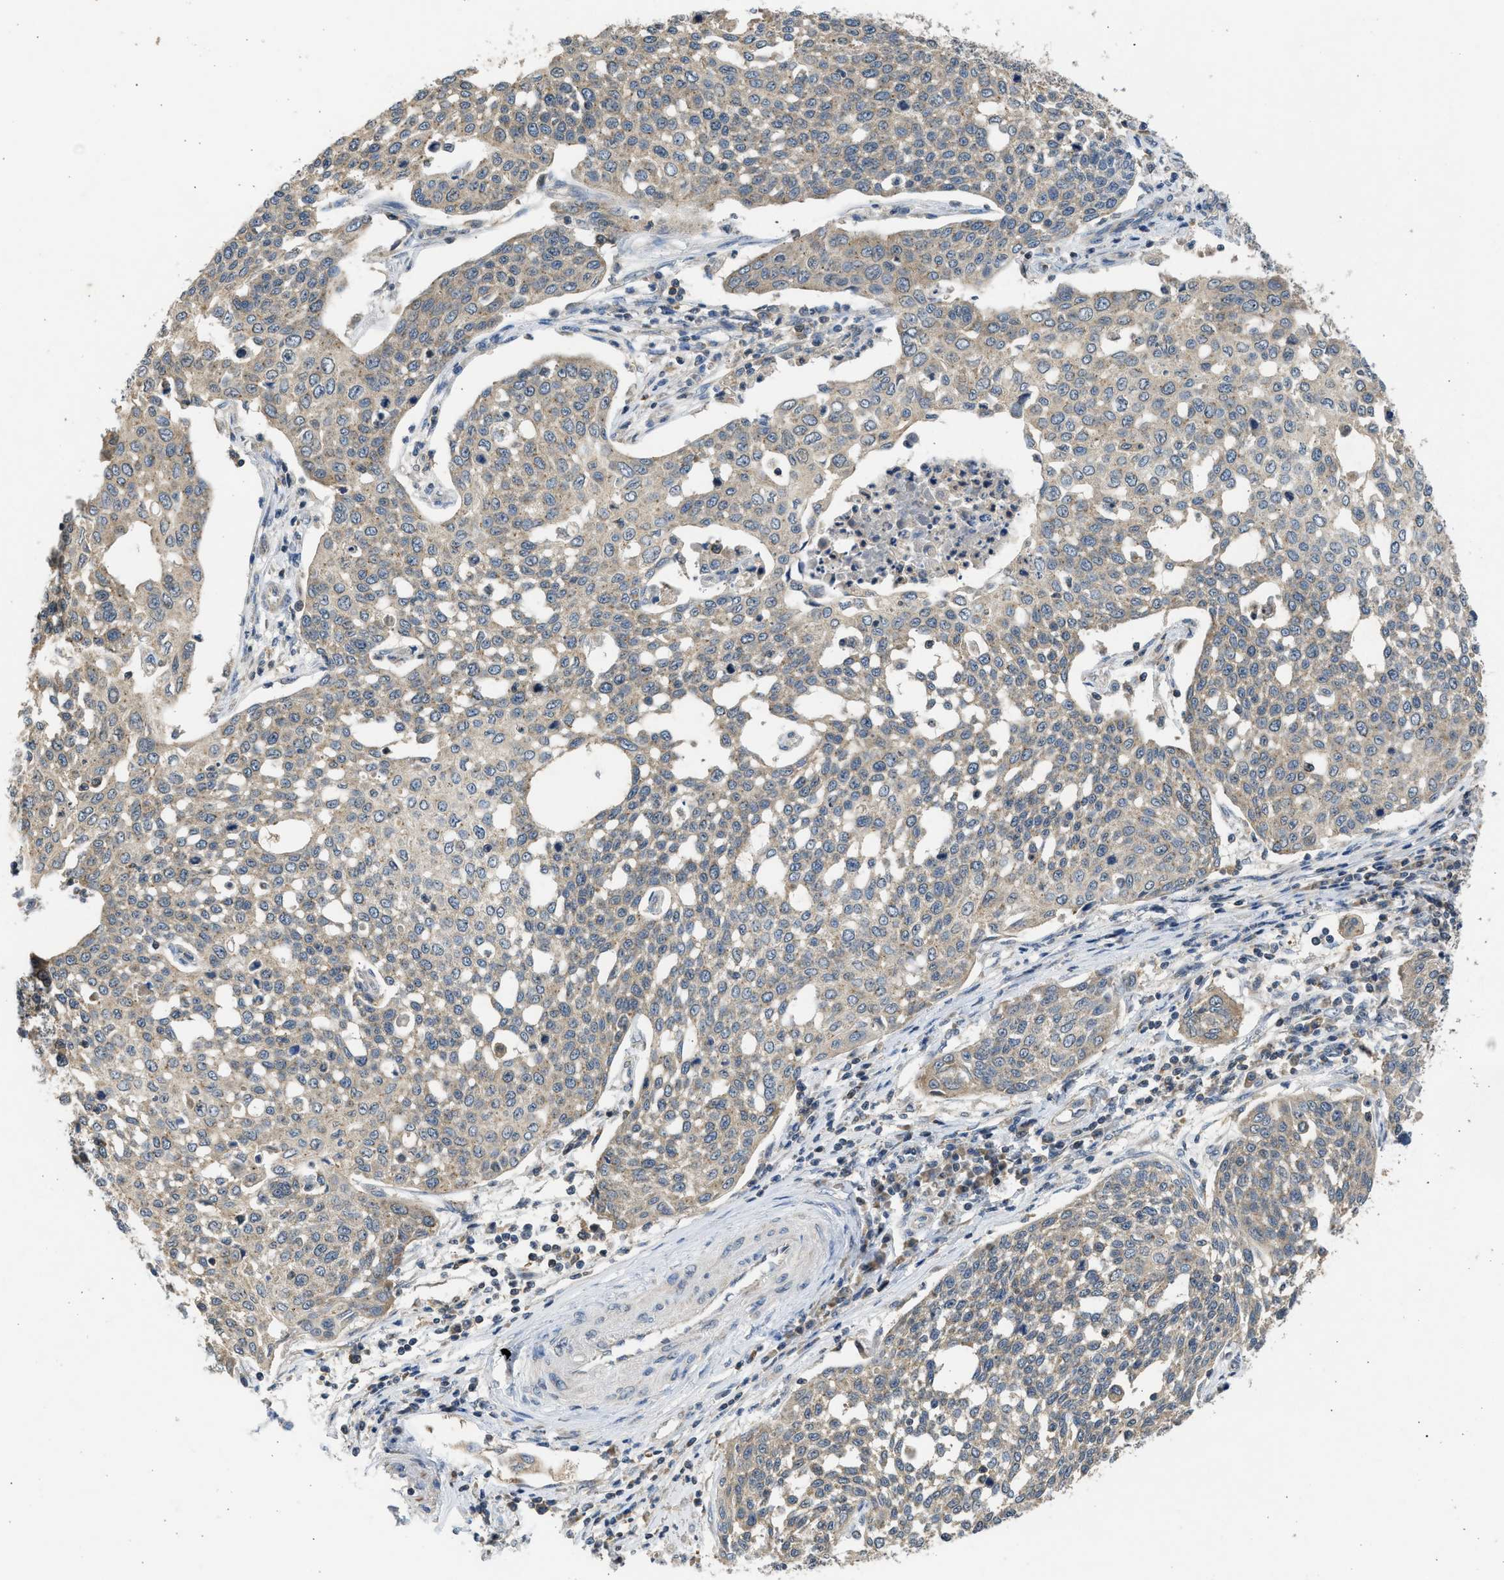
{"staining": {"intensity": "weak", "quantity": ">75%", "location": "cytoplasmic/membranous"}, "tissue": "cervical cancer", "cell_type": "Tumor cells", "image_type": "cancer", "snomed": [{"axis": "morphology", "description": "Squamous cell carcinoma, NOS"}, {"axis": "topography", "description": "Cervix"}], "caption": "Immunohistochemistry image of cervical cancer stained for a protein (brown), which shows low levels of weak cytoplasmic/membranous positivity in approximately >75% of tumor cells.", "gene": "CYP1A1", "patient": {"sex": "female", "age": 34}}